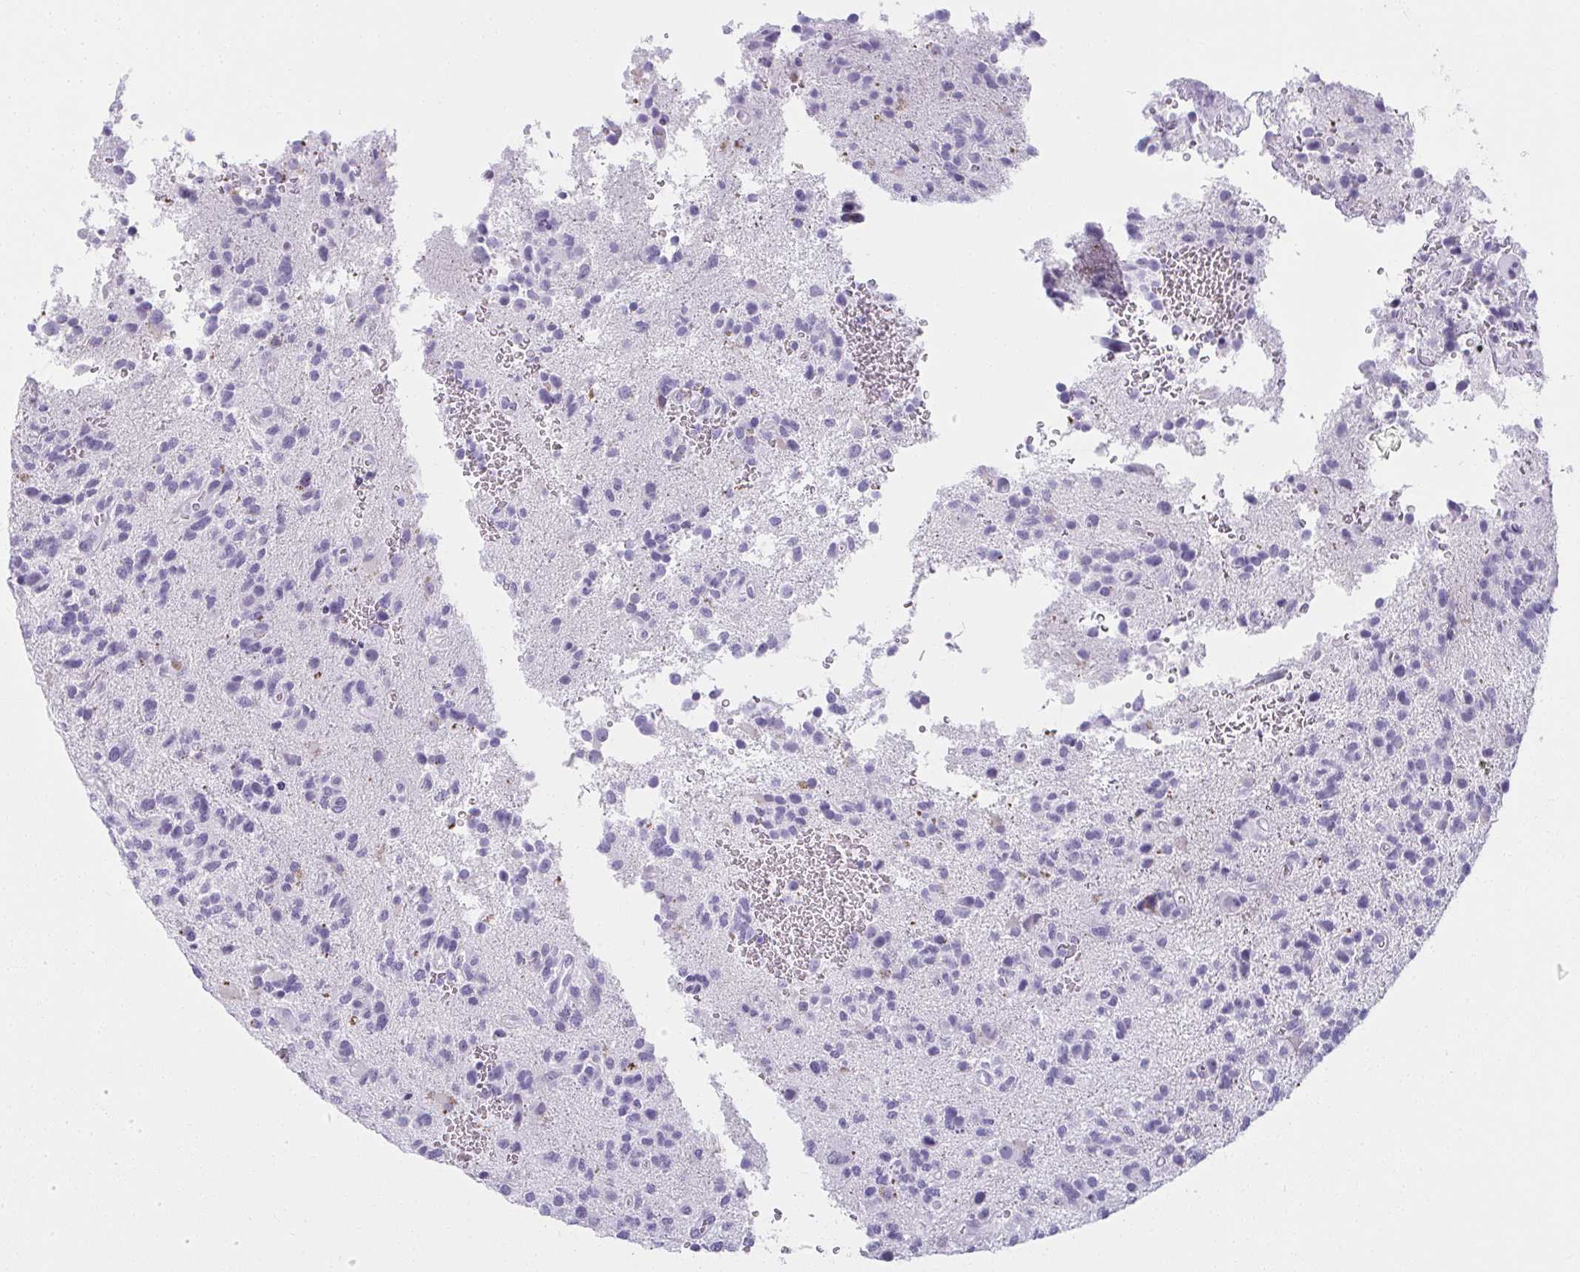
{"staining": {"intensity": "negative", "quantity": "none", "location": "none"}, "tissue": "glioma", "cell_type": "Tumor cells", "image_type": "cancer", "snomed": [{"axis": "morphology", "description": "Glioma, malignant, High grade"}, {"axis": "topography", "description": "Brain"}], "caption": "High power microscopy photomicrograph of an IHC micrograph of high-grade glioma (malignant), revealing no significant staining in tumor cells.", "gene": "MOBP", "patient": {"sex": "female", "age": 71}}